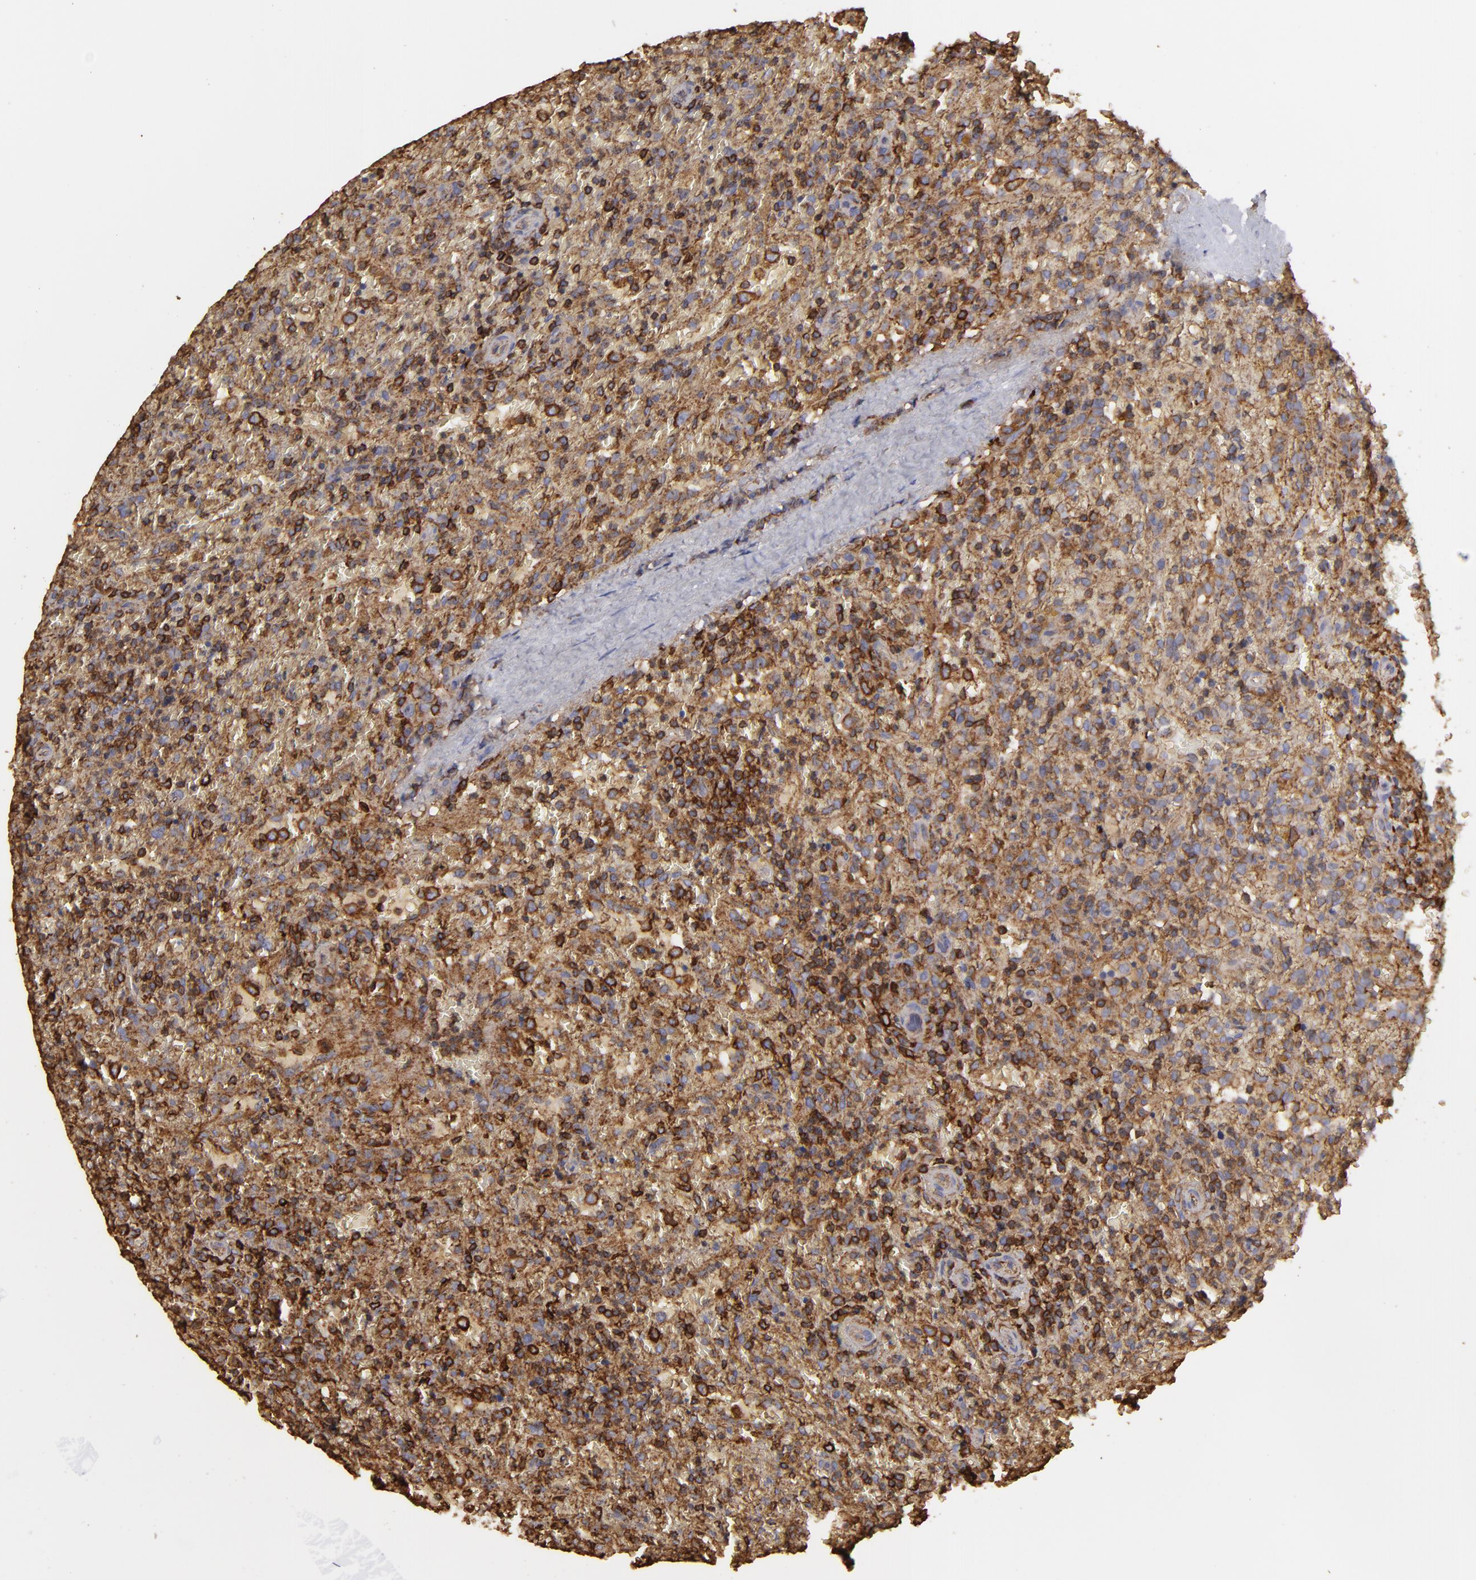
{"staining": {"intensity": "strong", "quantity": ">75%", "location": "cytoplasmic/membranous"}, "tissue": "lymphoma", "cell_type": "Tumor cells", "image_type": "cancer", "snomed": [{"axis": "morphology", "description": "Malignant lymphoma, non-Hodgkin's type, High grade"}, {"axis": "topography", "description": "Spleen"}, {"axis": "topography", "description": "Lymph node"}], "caption": "Human malignant lymphoma, non-Hodgkin's type (high-grade) stained with a brown dye displays strong cytoplasmic/membranous positive expression in about >75% of tumor cells.", "gene": "ACTB", "patient": {"sex": "female", "age": 70}}